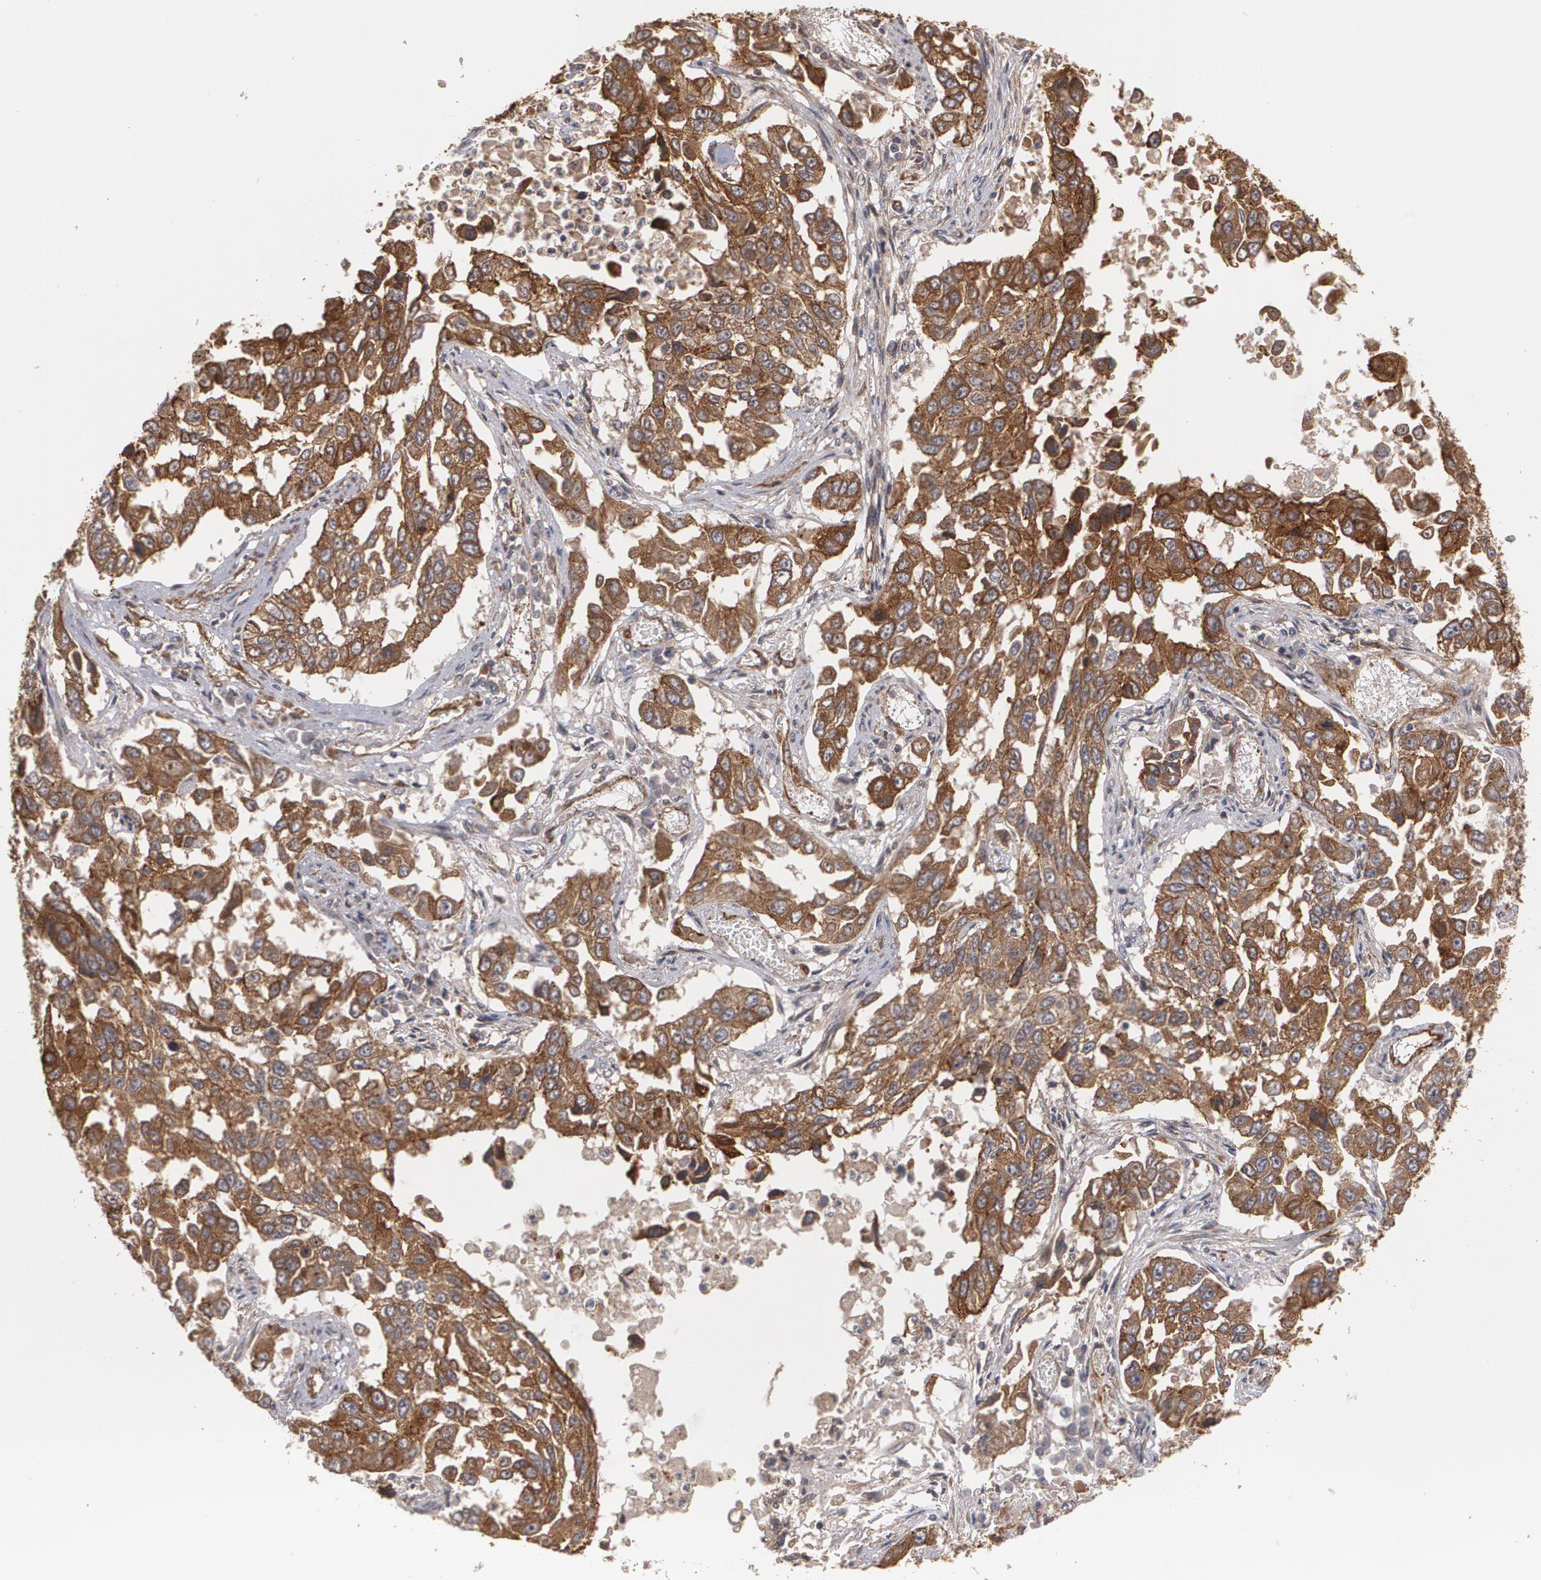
{"staining": {"intensity": "moderate", "quantity": ">75%", "location": "cytoplasmic/membranous"}, "tissue": "lung cancer", "cell_type": "Tumor cells", "image_type": "cancer", "snomed": [{"axis": "morphology", "description": "Squamous cell carcinoma, NOS"}, {"axis": "topography", "description": "Lung"}], "caption": "DAB immunohistochemical staining of human lung squamous cell carcinoma exhibits moderate cytoplasmic/membranous protein expression in approximately >75% of tumor cells.", "gene": "TJP1", "patient": {"sex": "male", "age": 71}}